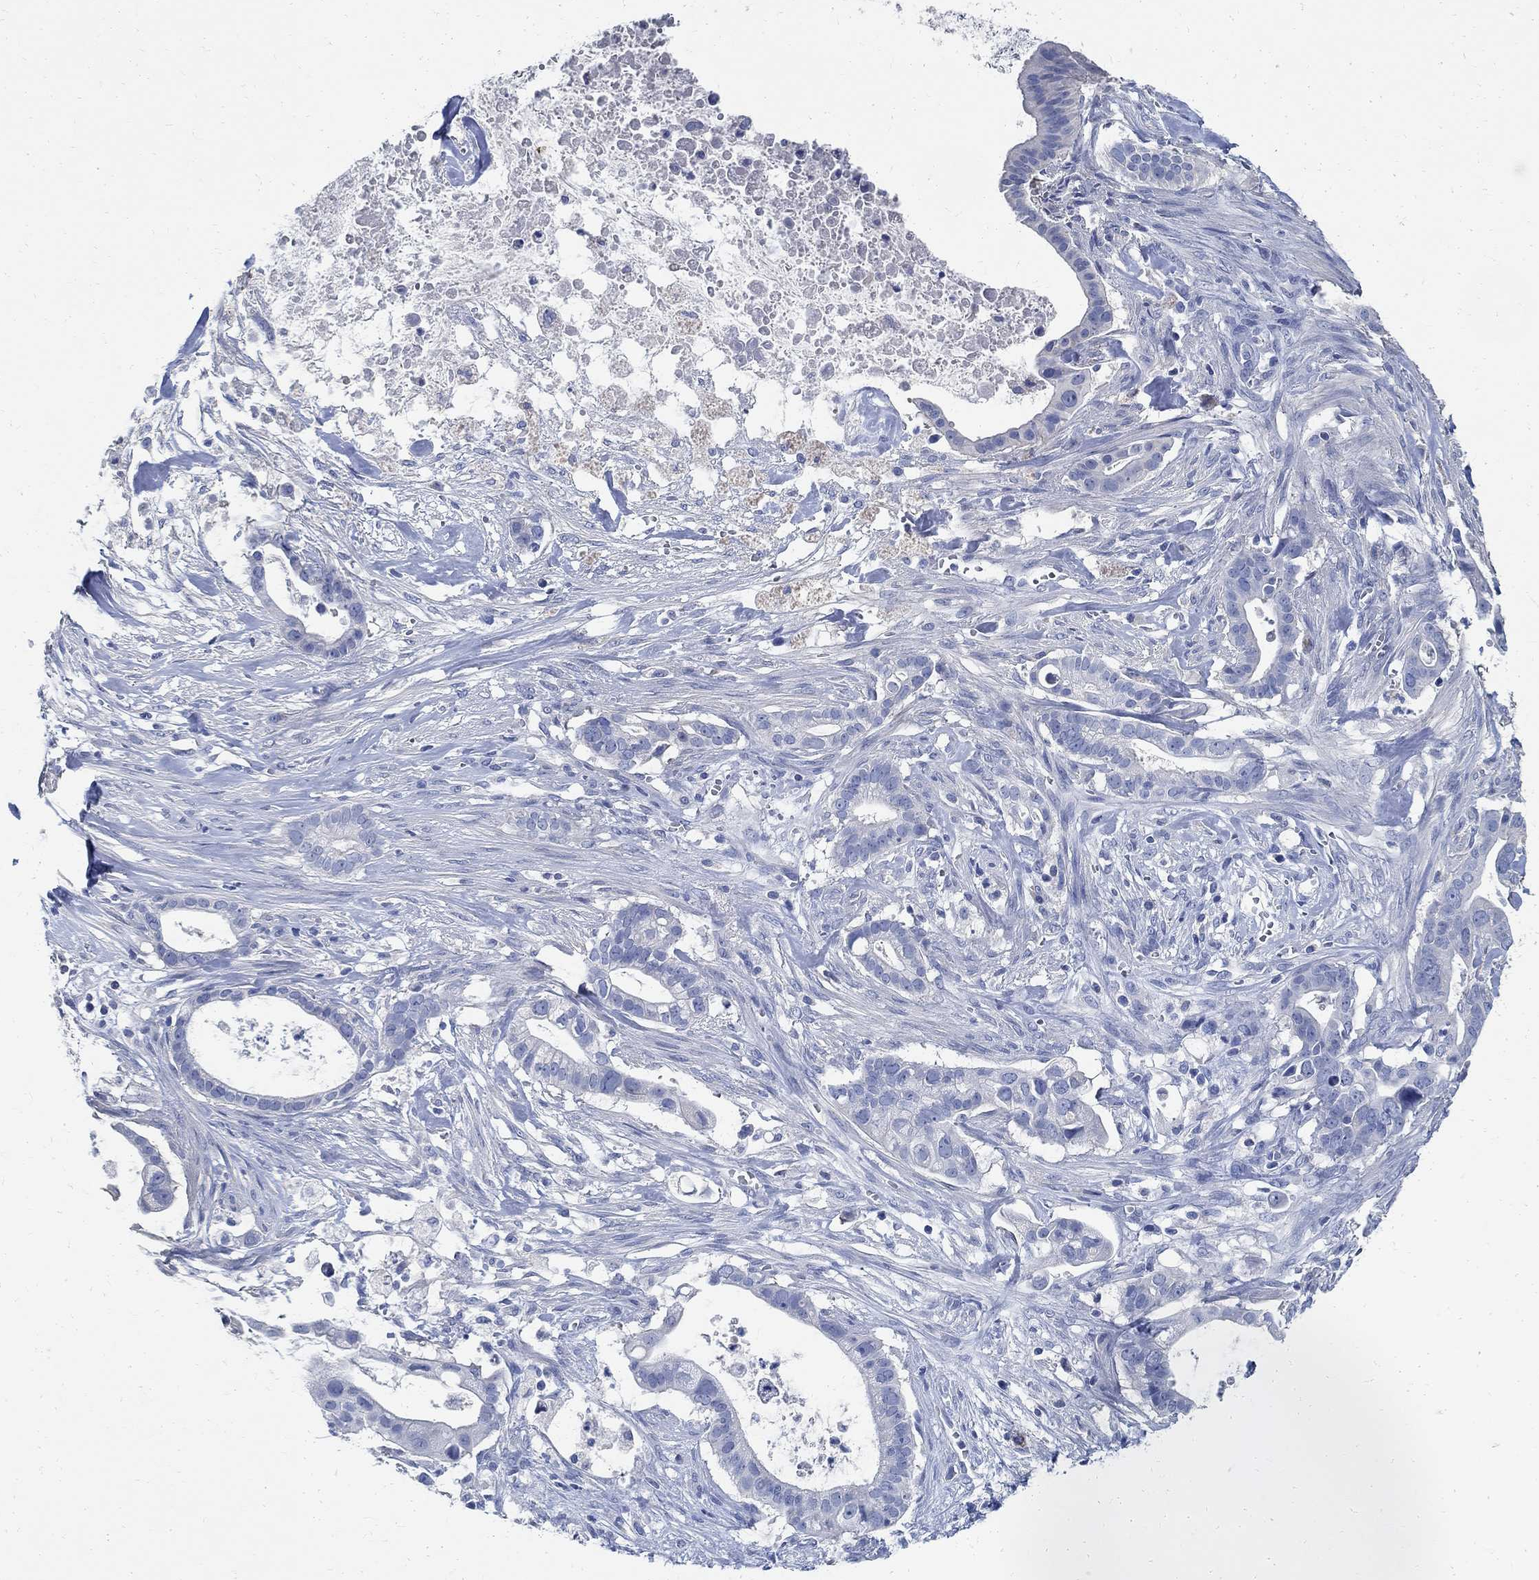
{"staining": {"intensity": "negative", "quantity": "none", "location": "none"}, "tissue": "pancreatic cancer", "cell_type": "Tumor cells", "image_type": "cancer", "snomed": [{"axis": "morphology", "description": "Adenocarcinoma, NOS"}, {"axis": "topography", "description": "Pancreas"}], "caption": "Pancreatic adenocarcinoma stained for a protein using immunohistochemistry (IHC) displays no staining tumor cells.", "gene": "PRX", "patient": {"sex": "male", "age": 61}}